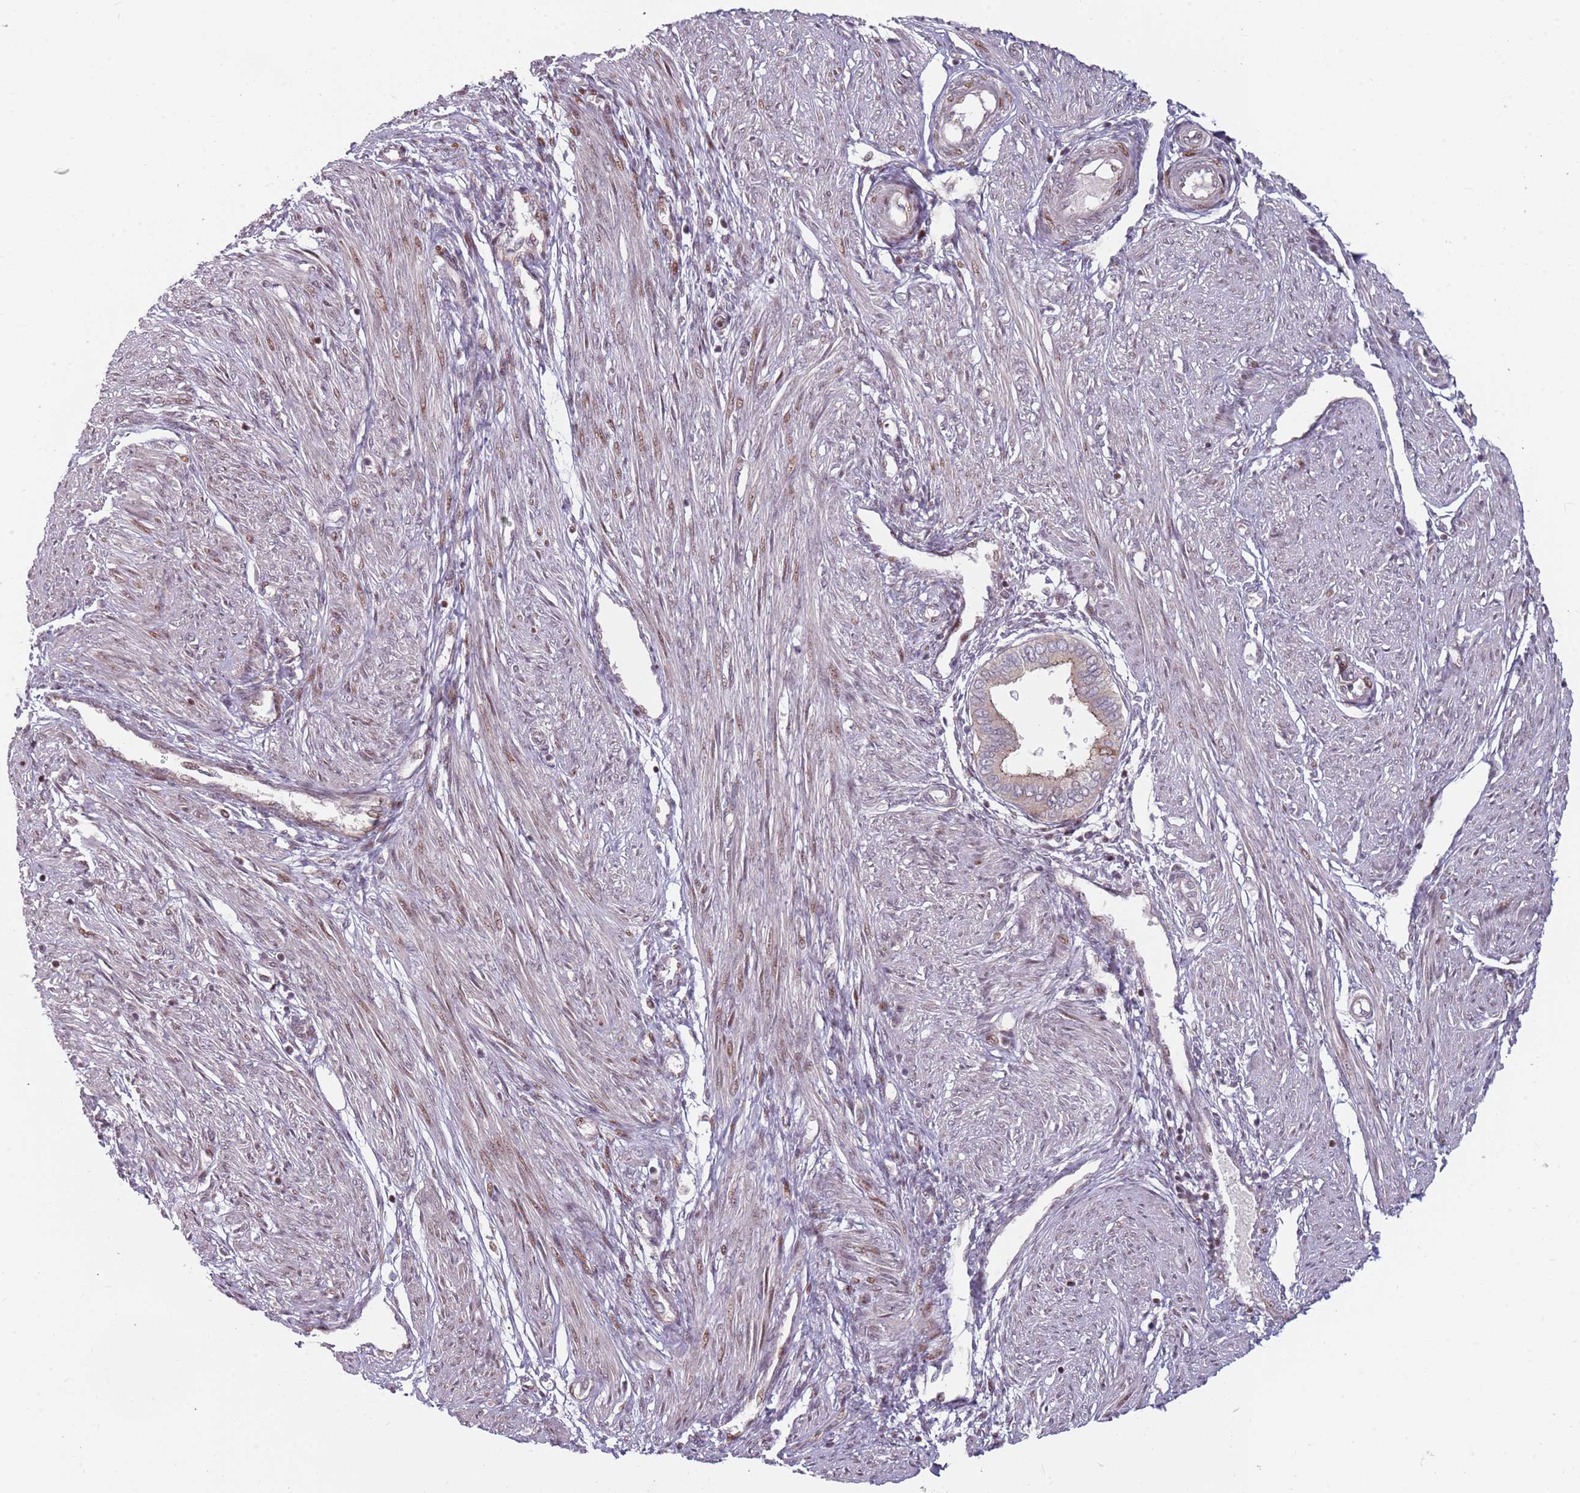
{"staining": {"intensity": "negative", "quantity": "none", "location": "none"}, "tissue": "endometrium", "cell_type": "Cells in endometrial stroma", "image_type": "normal", "snomed": [{"axis": "morphology", "description": "Normal tissue, NOS"}, {"axis": "topography", "description": "Endometrium"}], "caption": "Photomicrograph shows no protein staining in cells in endometrial stroma of unremarkable endometrium.", "gene": "ADGRG1", "patient": {"sex": "female", "age": 53}}